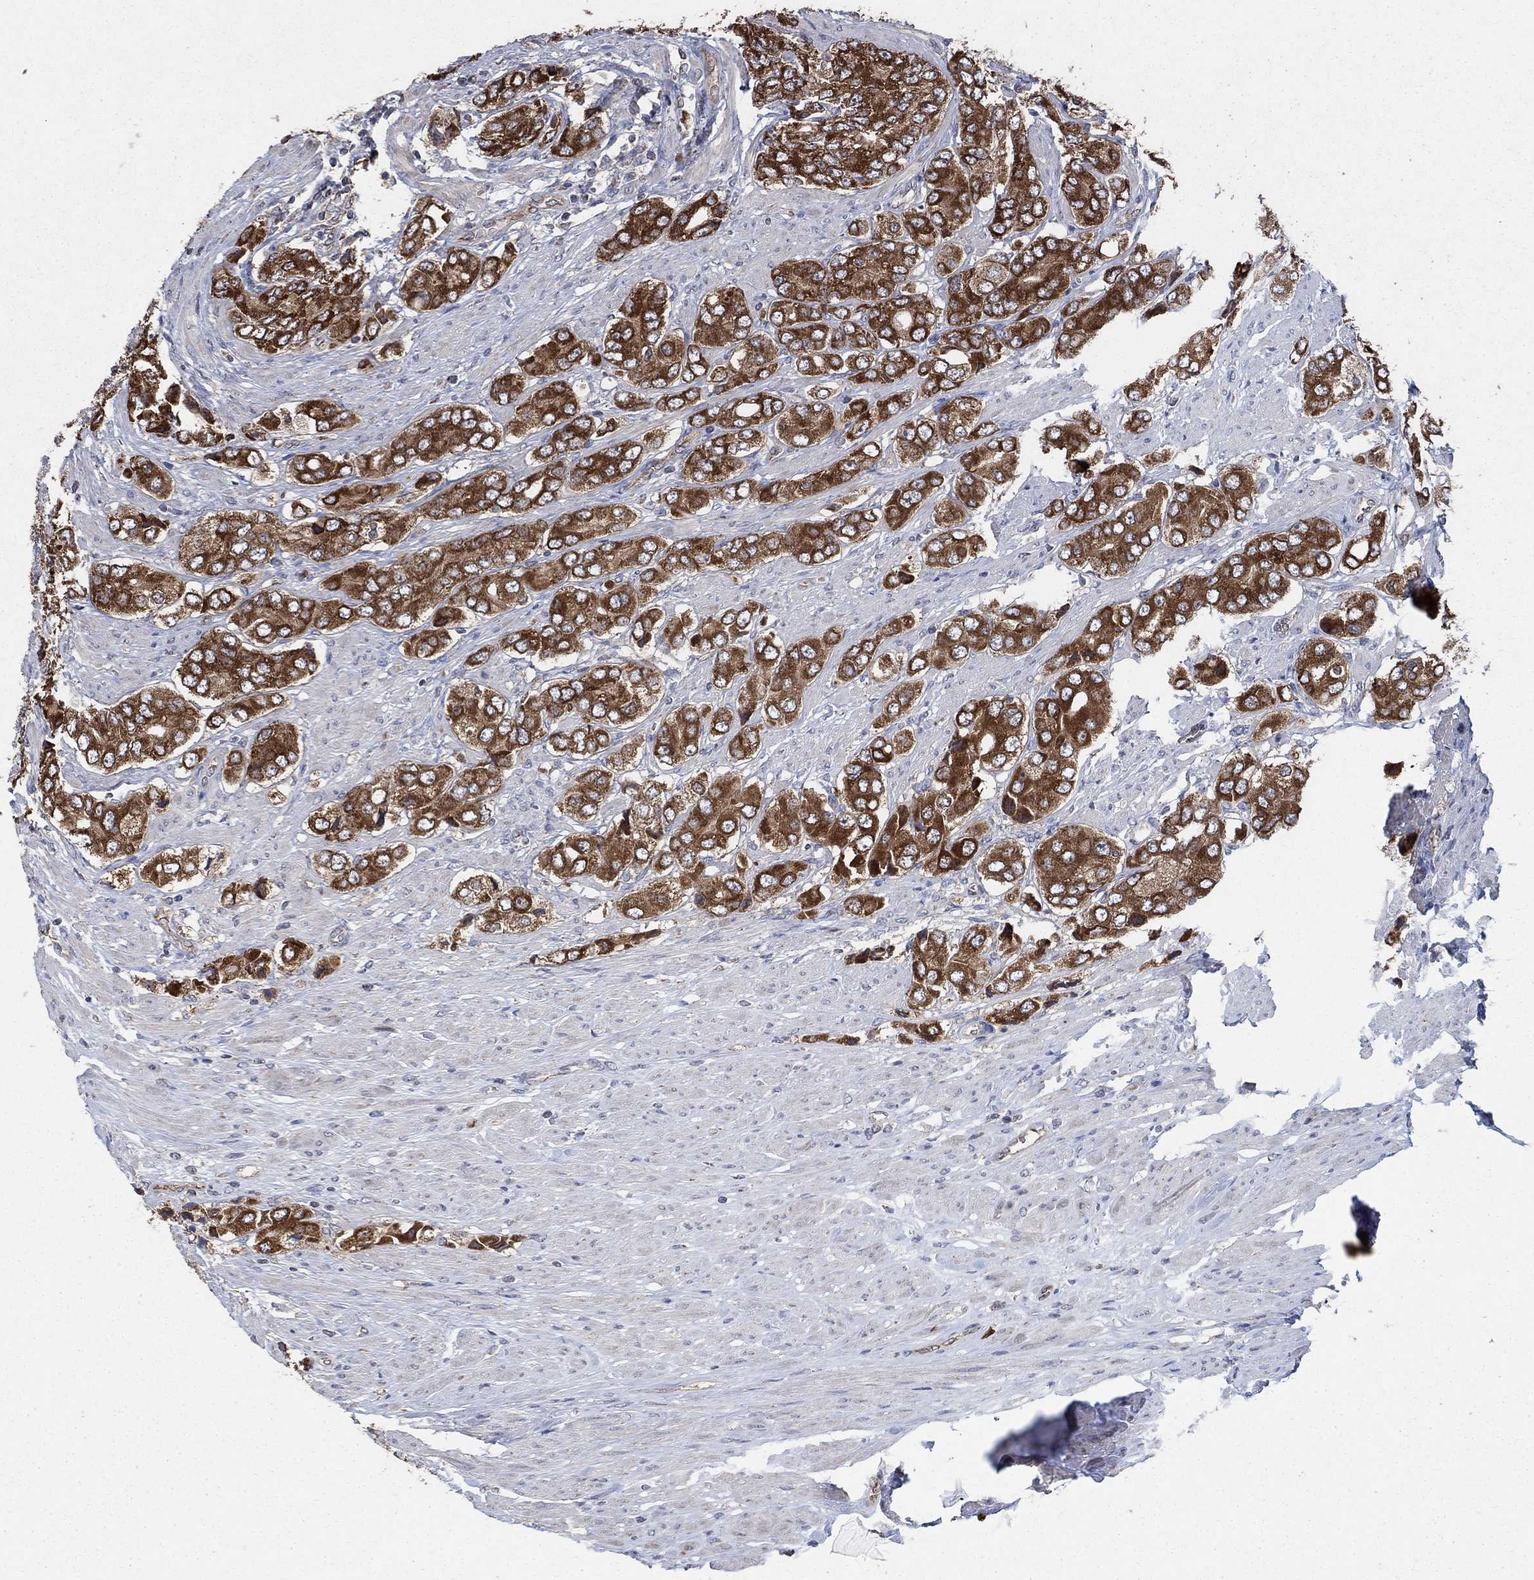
{"staining": {"intensity": "strong", "quantity": ">75%", "location": "cytoplasmic/membranous"}, "tissue": "prostate cancer", "cell_type": "Tumor cells", "image_type": "cancer", "snomed": [{"axis": "morphology", "description": "Adenocarcinoma, Low grade"}, {"axis": "topography", "description": "Prostate"}], "caption": "Human prostate cancer (adenocarcinoma (low-grade)) stained with a protein marker exhibits strong staining in tumor cells.", "gene": "HID1", "patient": {"sex": "male", "age": 69}}